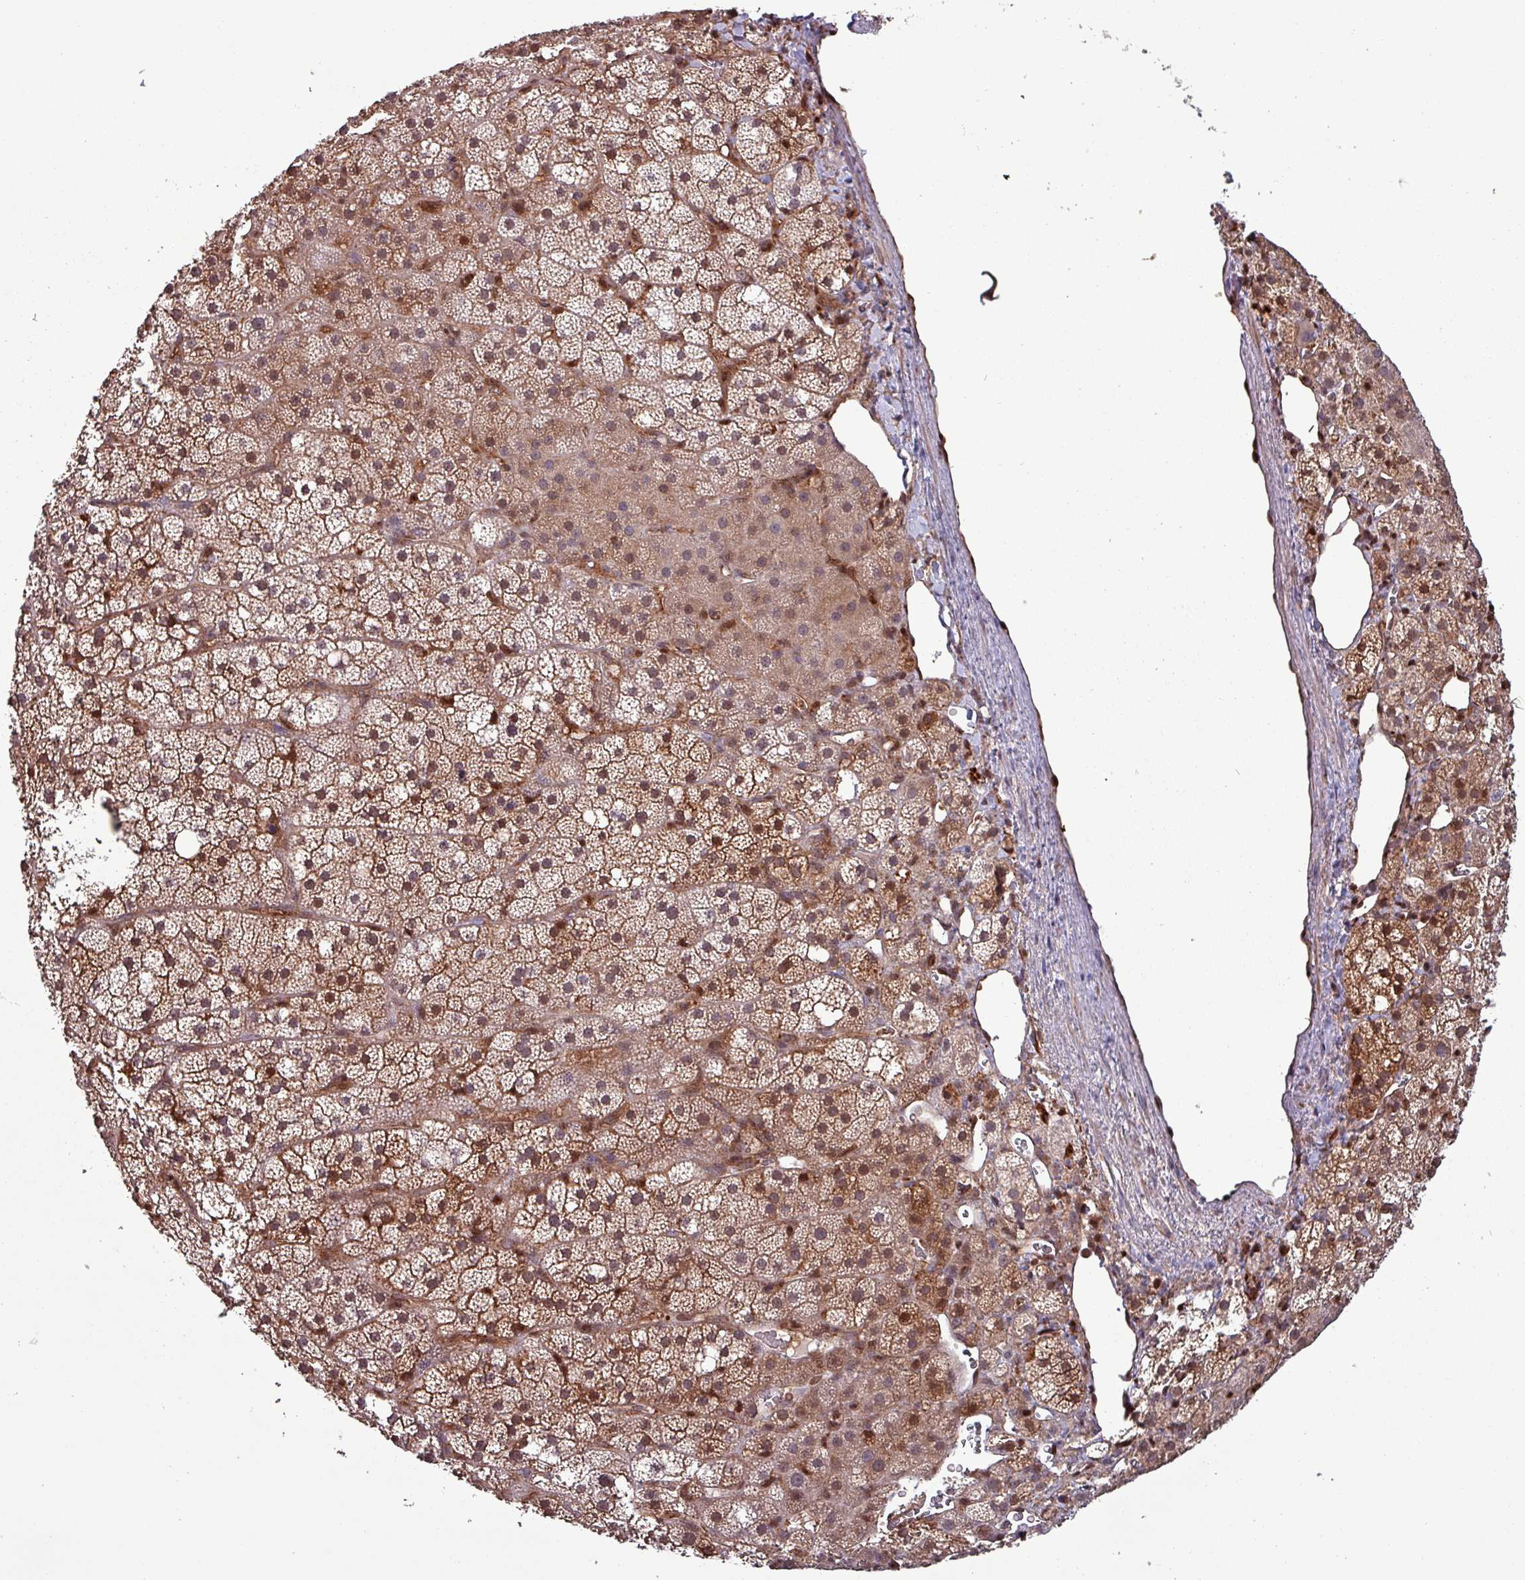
{"staining": {"intensity": "moderate", "quantity": ">75%", "location": "cytoplasmic/membranous,nuclear"}, "tissue": "adrenal gland", "cell_type": "Glandular cells", "image_type": "normal", "snomed": [{"axis": "morphology", "description": "Normal tissue, NOS"}, {"axis": "topography", "description": "Adrenal gland"}], "caption": "Immunohistochemistry (IHC) staining of normal adrenal gland, which demonstrates medium levels of moderate cytoplasmic/membranous,nuclear expression in about >75% of glandular cells indicating moderate cytoplasmic/membranous,nuclear protein positivity. The staining was performed using DAB (3,3'-diaminobenzidine) (brown) for protein detection and nuclei were counterstained in hematoxylin (blue).", "gene": "PSMB8", "patient": {"sex": "male", "age": 53}}